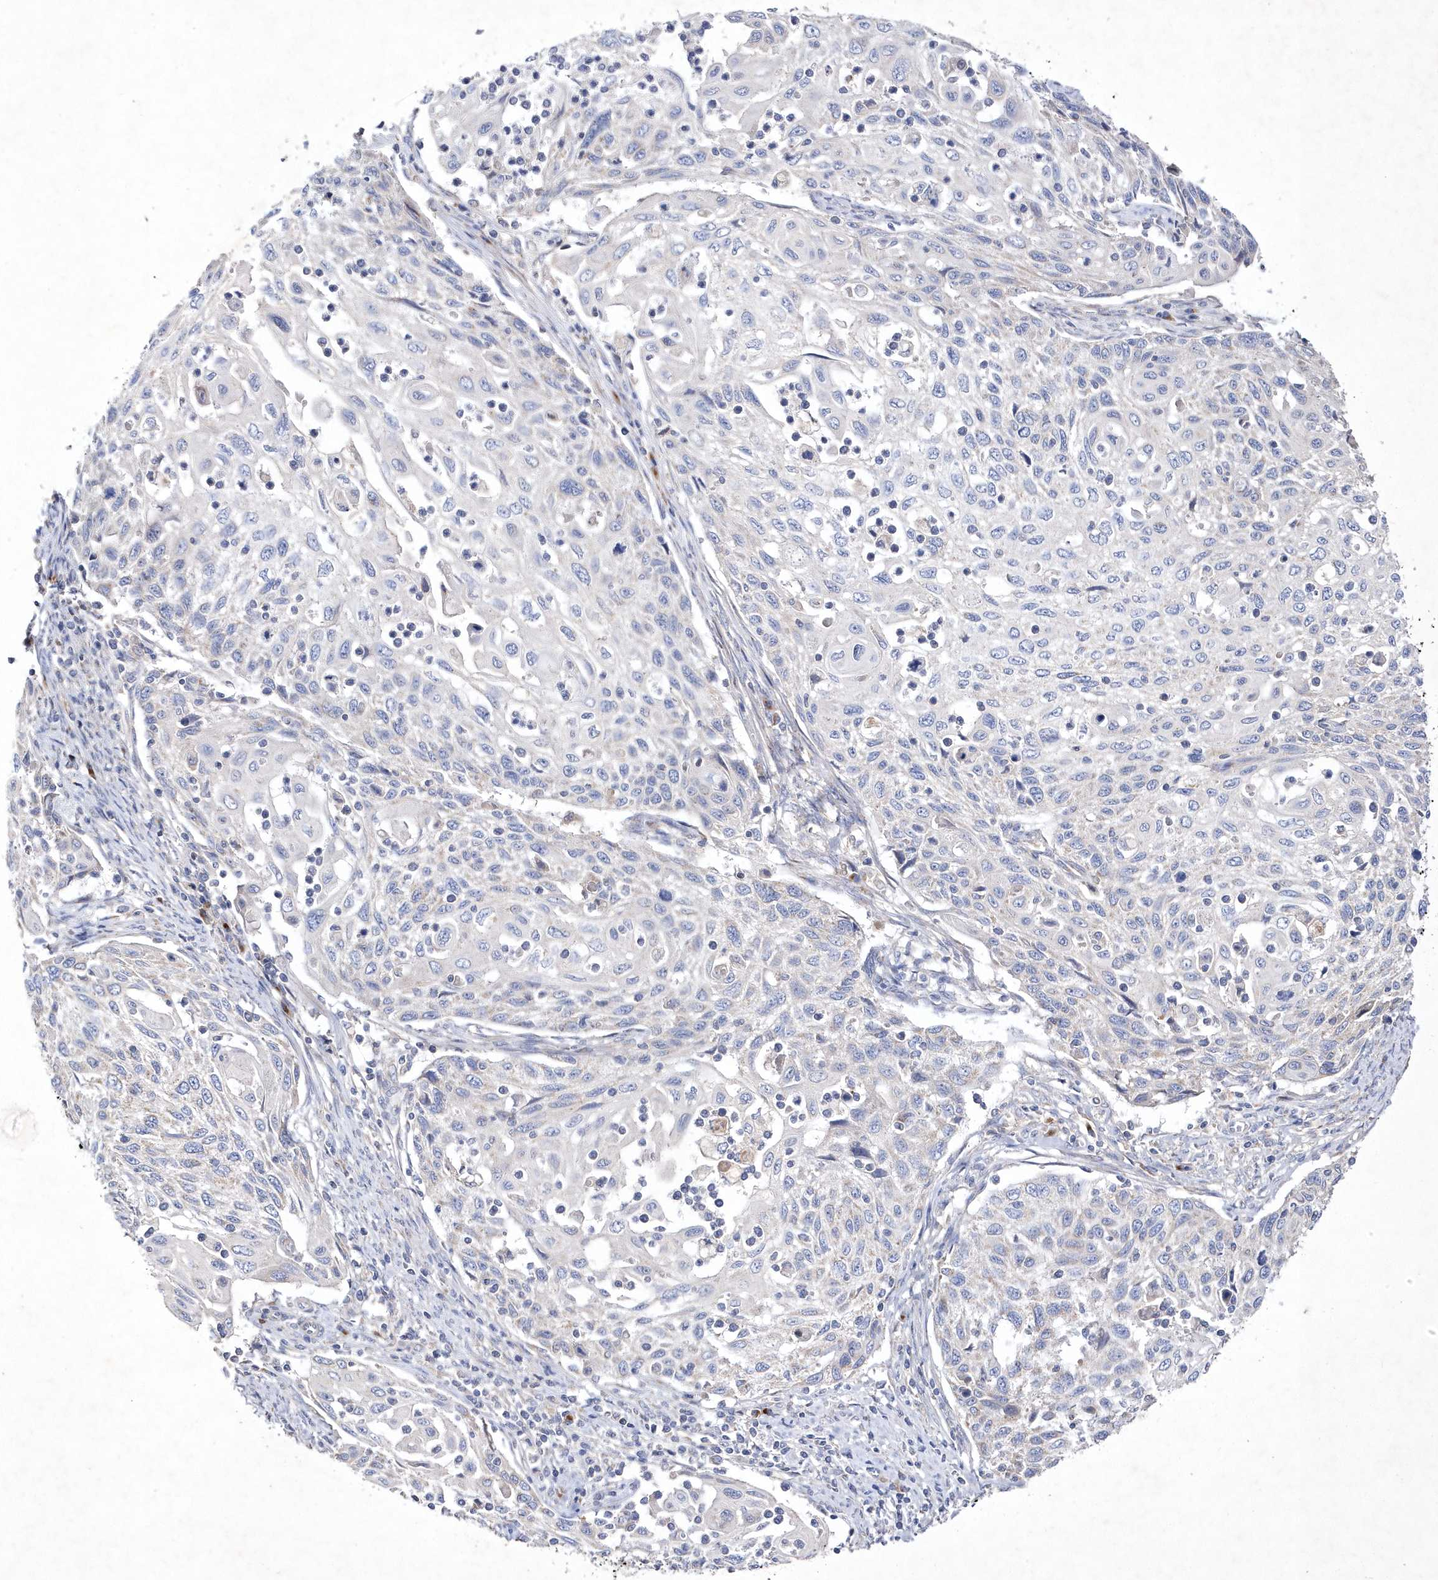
{"staining": {"intensity": "negative", "quantity": "none", "location": "none"}, "tissue": "cervical cancer", "cell_type": "Tumor cells", "image_type": "cancer", "snomed": [{"axis": "morphology", "description": "Squamous cell carcinoma, NOS"}, {"axis": "topography", "description": "Cervix"}], "caption": "Cervical cancer (squamous cell carcinoma) was stained to show a protein in brown. There is no significant staining in tumor cells. Nuclei are stained in blue.", "gene": "METTL8", "patient": {"sex": "female", "age": 70}}